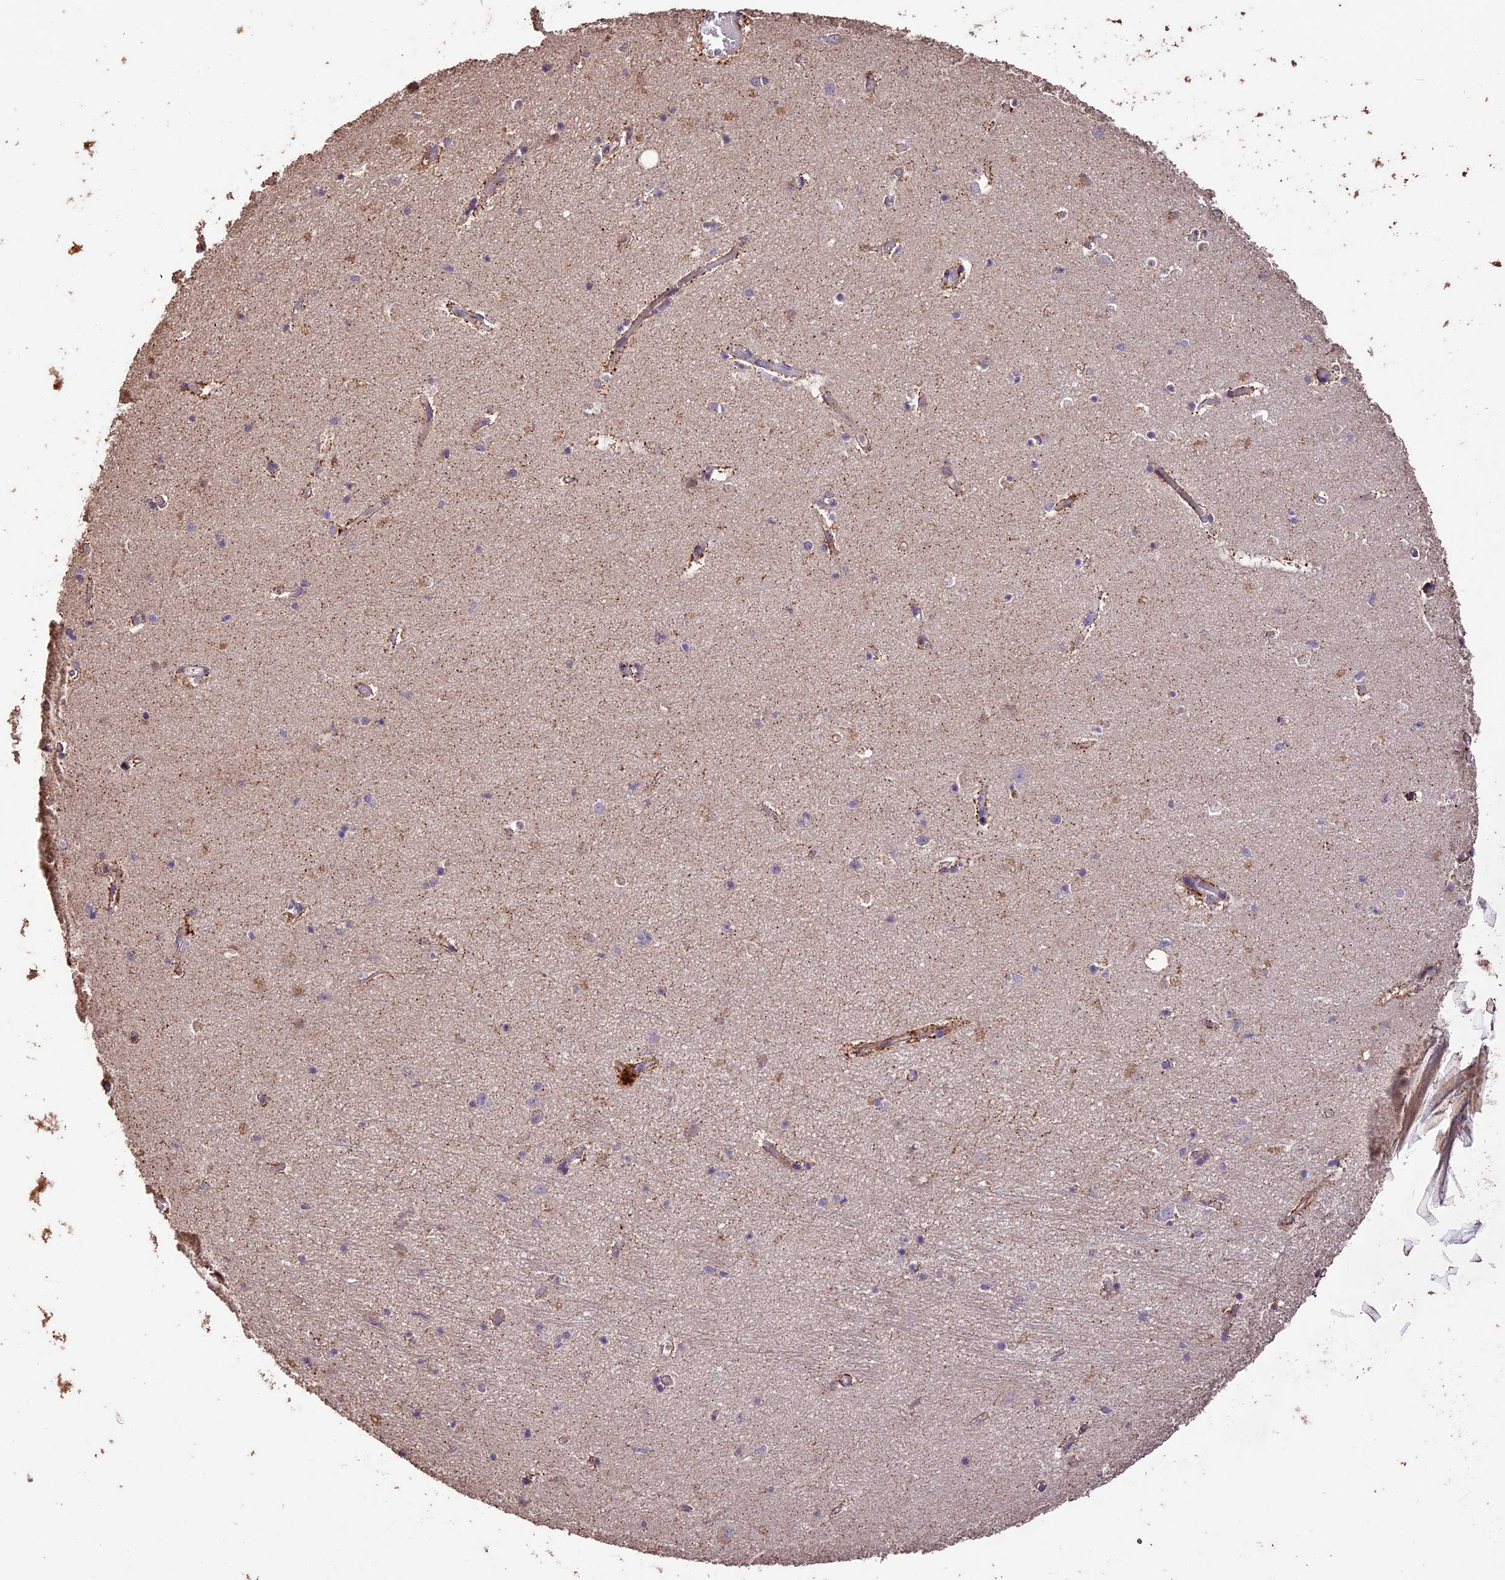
{"staining": {"intensity": "negative", "quantity": "none", "location": "none"}, "tissue": "hippocampus", "cell_type": "Glial cells", "image_type": "normal", "snomed": [{"axis": "morphology", "description": "Normal tissue, NOS"}, {"axis": "topography", "description": "Hippocampus"}], "caption": "Immunohistochemical staining of normal hippocampus displays no significant staining in glial cells. (DAB (3,3'-diaminobenzidine) immunohistochemistry (IHC) visualized using brightfield microscopy, high magnification).", "gene": "CRLF1", "patient": {"sex": "female", "age": 64}}